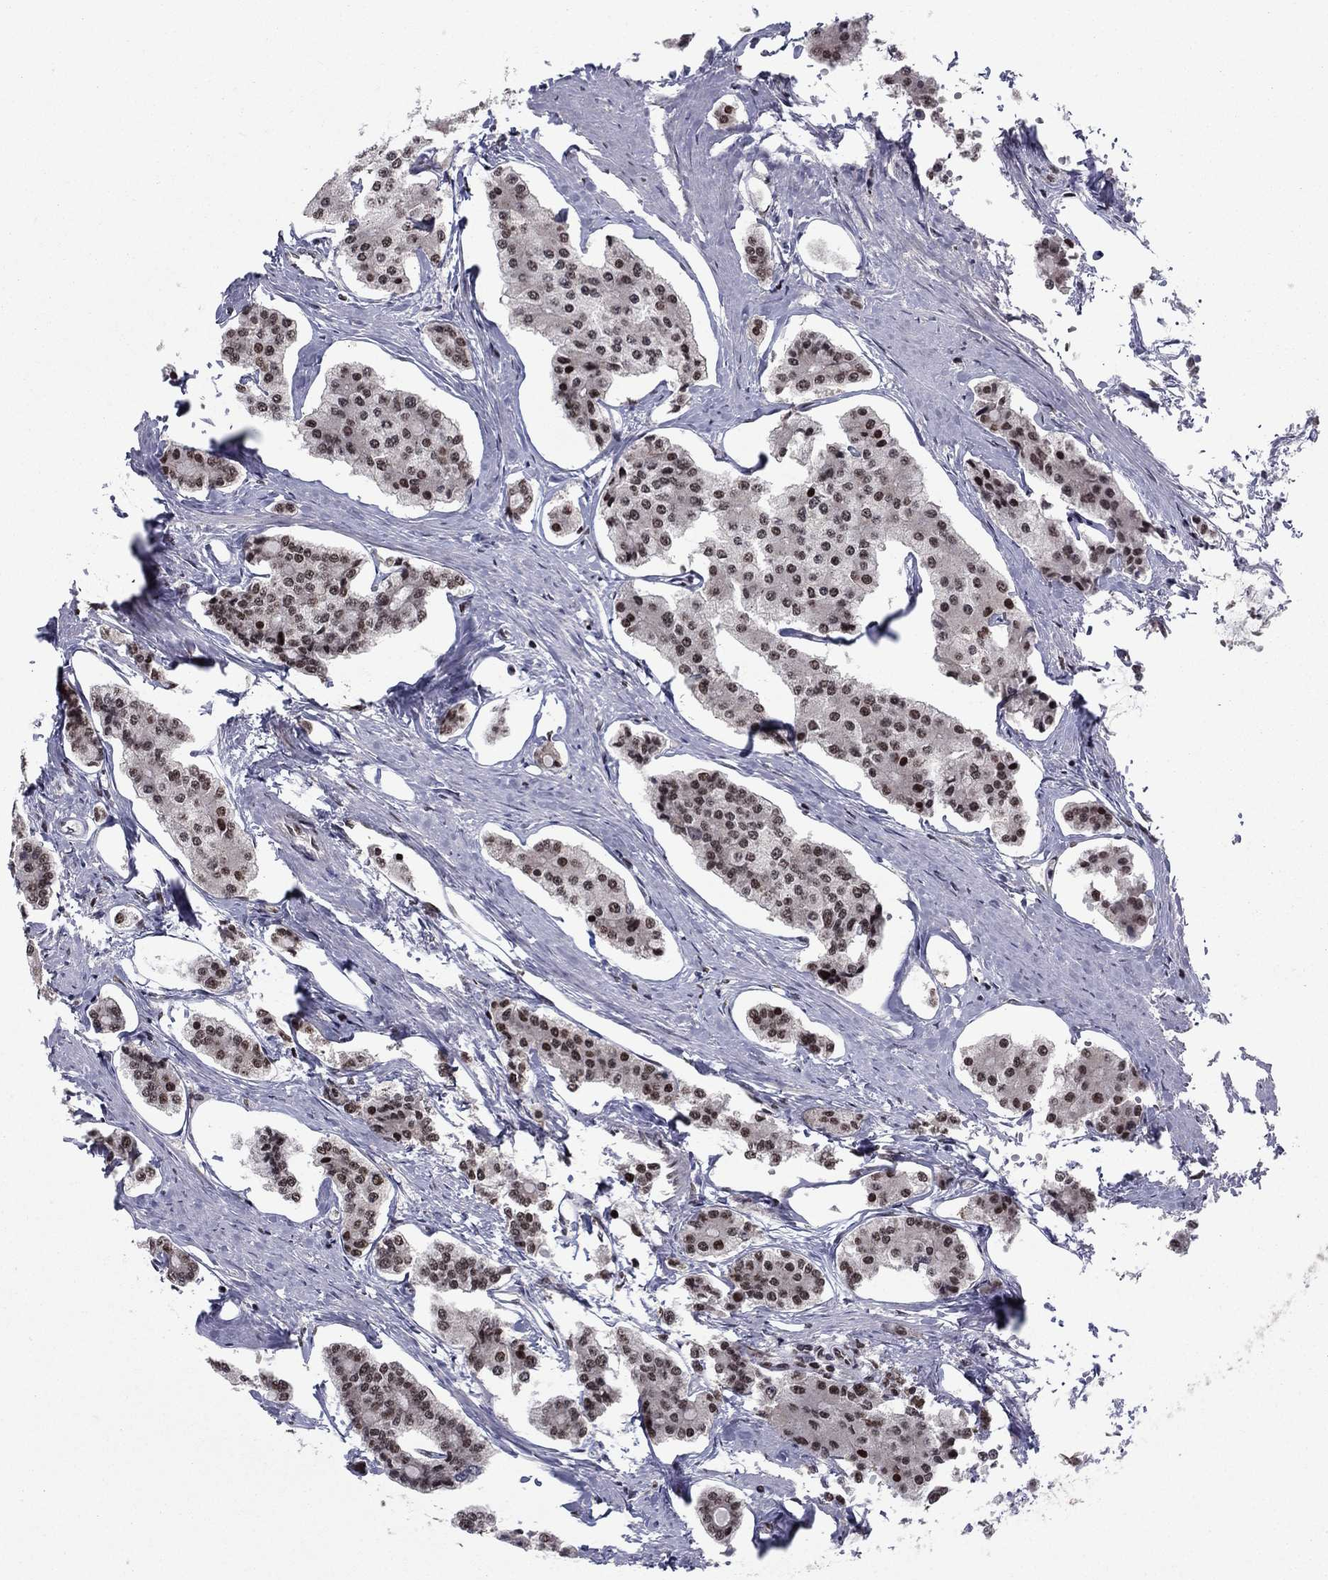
{"staining": {"intensity": "strong", "quantity": "<25%", "location": "nuclear"}, "tissue": "carcinoid", "cell_type": "Tumor cells", "image_type": "cancer", "snomed": [{"axis": "morphology", "description": "Carcinoid, malignant, NOS"}, {"axis": "topography", "description": "Small intestine"}], "caption": "This micrograph shows malignant carcinoid stained with immunohistochemistry (IHC) to label a protein in brown. The nuclear of tumor cells show strong positivity for the protein. Nuclei are counter-stained blue.", "gene": "USP54", "patient": {"sex": "female", "age": 65}}